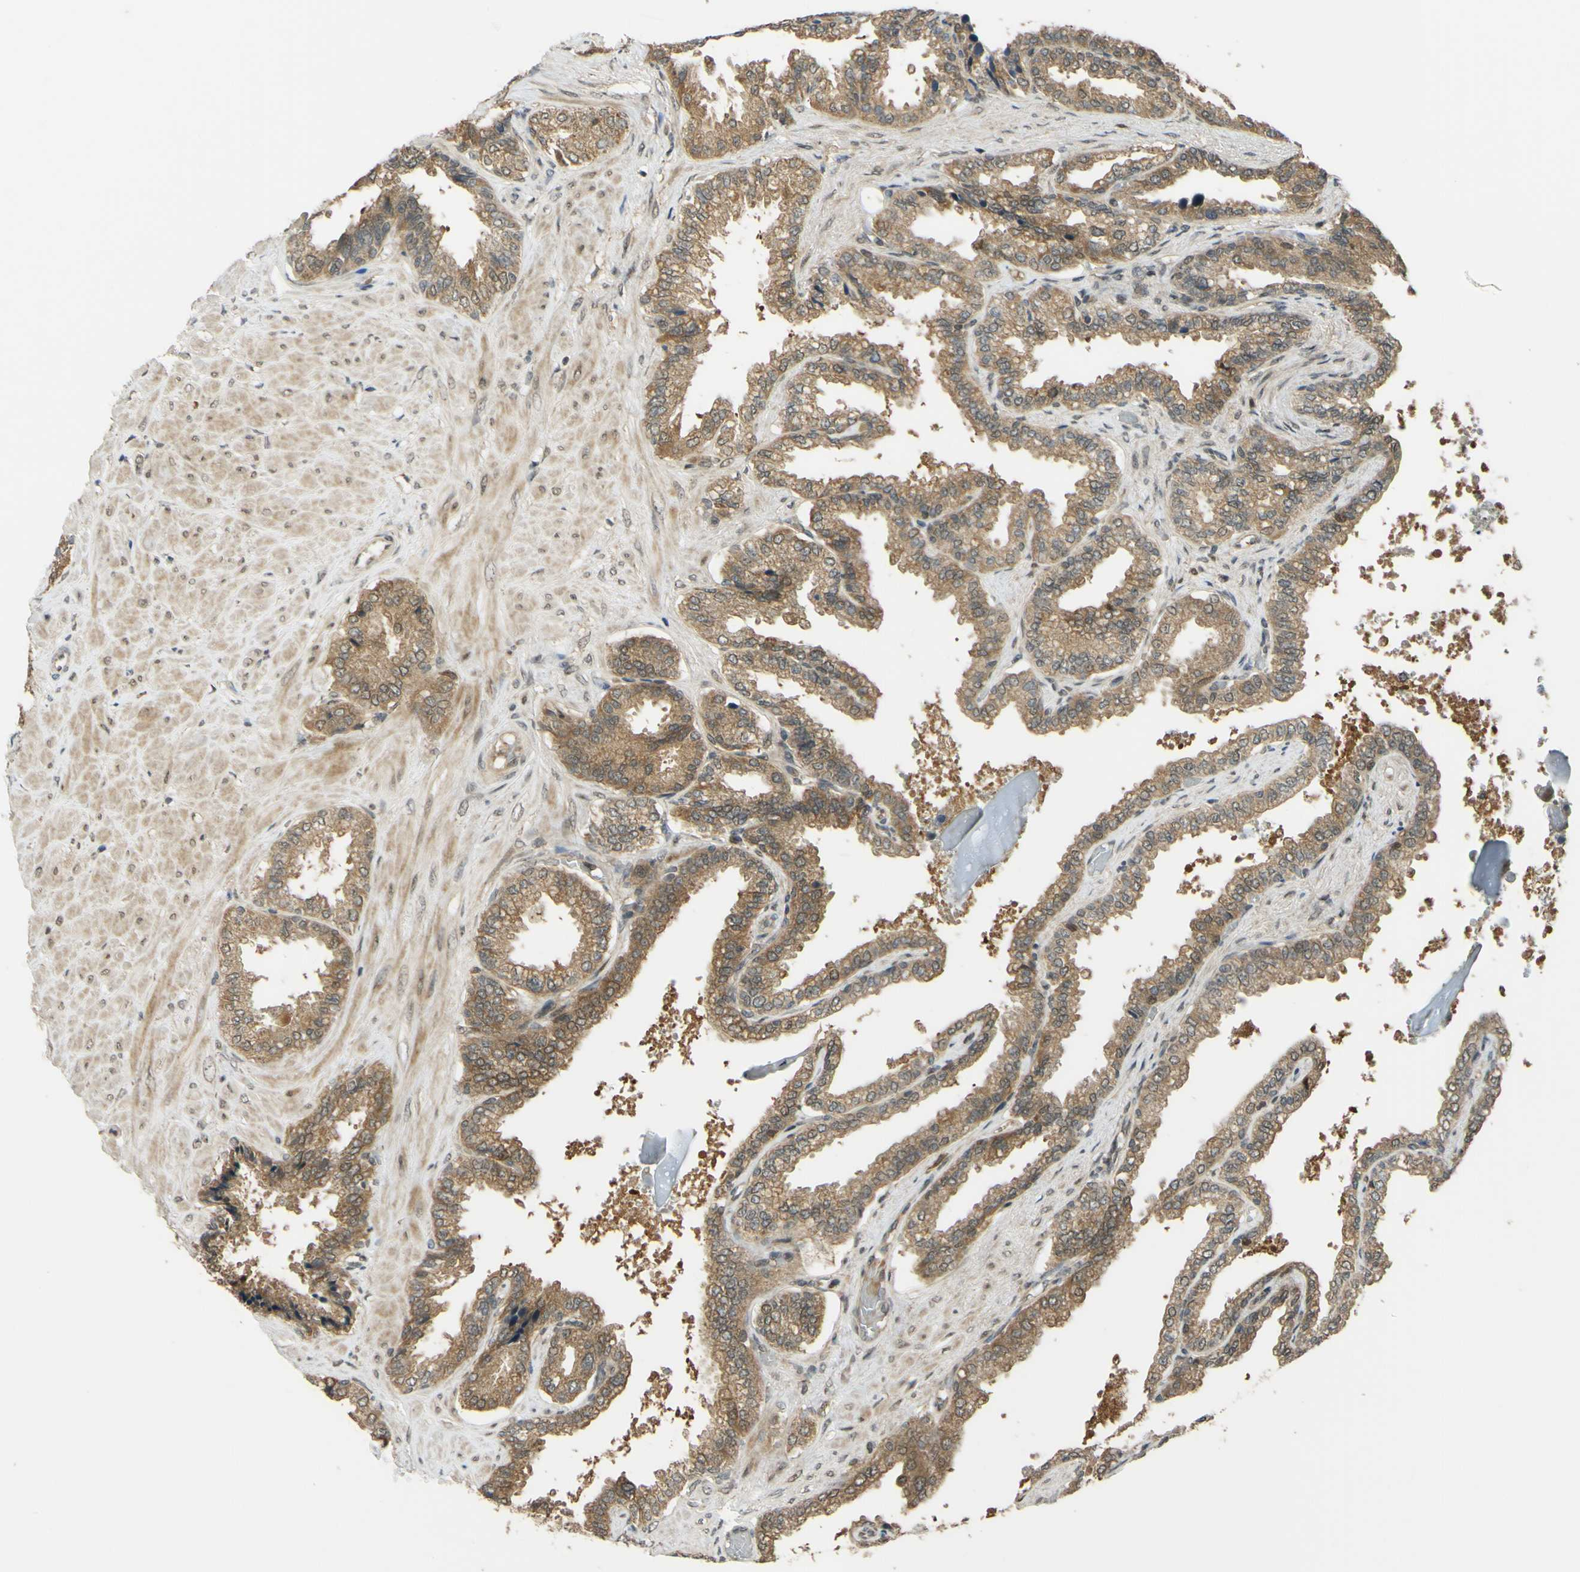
{"staining": {"intensity": "moderate", "quantity": ">75%", "location": "cytoplasmic/membranous"}, "tissue": "seminal vesicle", "cell_type": "Glandular cells", "image_type": "normal", "snomed": [{"axis": "morphology", "description": "Normal tissue, NOS"}, {"axis": "topography", "description": "Seminal veicle"}], "caption": "Human seminal vesicle stained for a protein (brown) reveals moderate cytoplasmic/membranous positive expression in about >75% of glandular cells.", "gene": "ABCC8", "patient": {"sex": "male", "age": 46}}